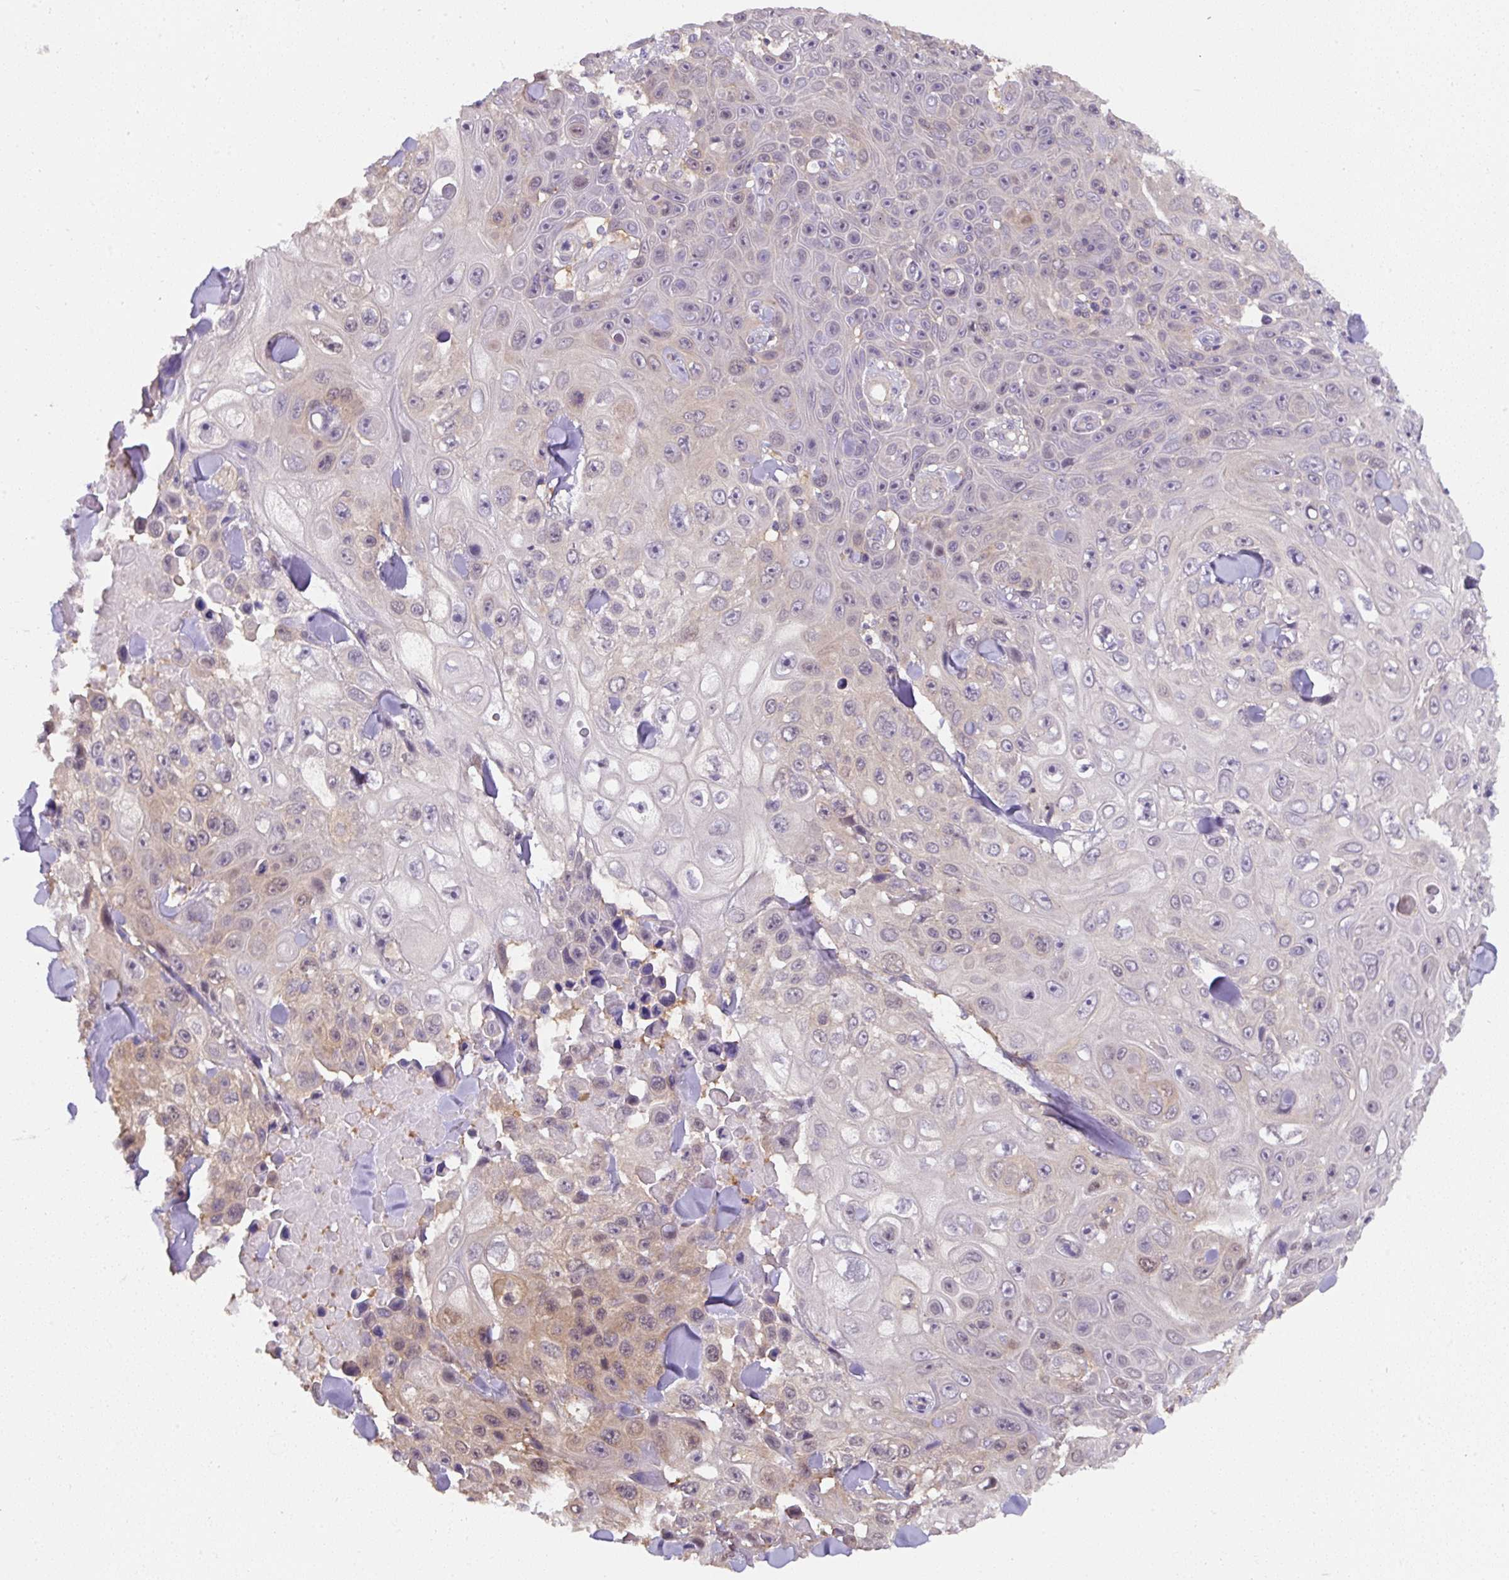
{"staining": {"intensity": "weak", "quantity": "<25%", "location": "cytoplasmic/membranous"}, "tissue": "skin cancer", "cell_type": "Tumor cells", "image_type": "cancer", "snomed": [{"axis": "morphology", "description": "Squamous cell carcinoma, NOS"}, {"axis": "topography", "description": "Skin"}], "caption": "Protein analysis of skin cancer exhibits no significant staining in tumor cells. (DAB immunohistochemistry with hematoxylin counter stain).", "gene": "ST13", "patient": {"sex": "male", "age": 82}}